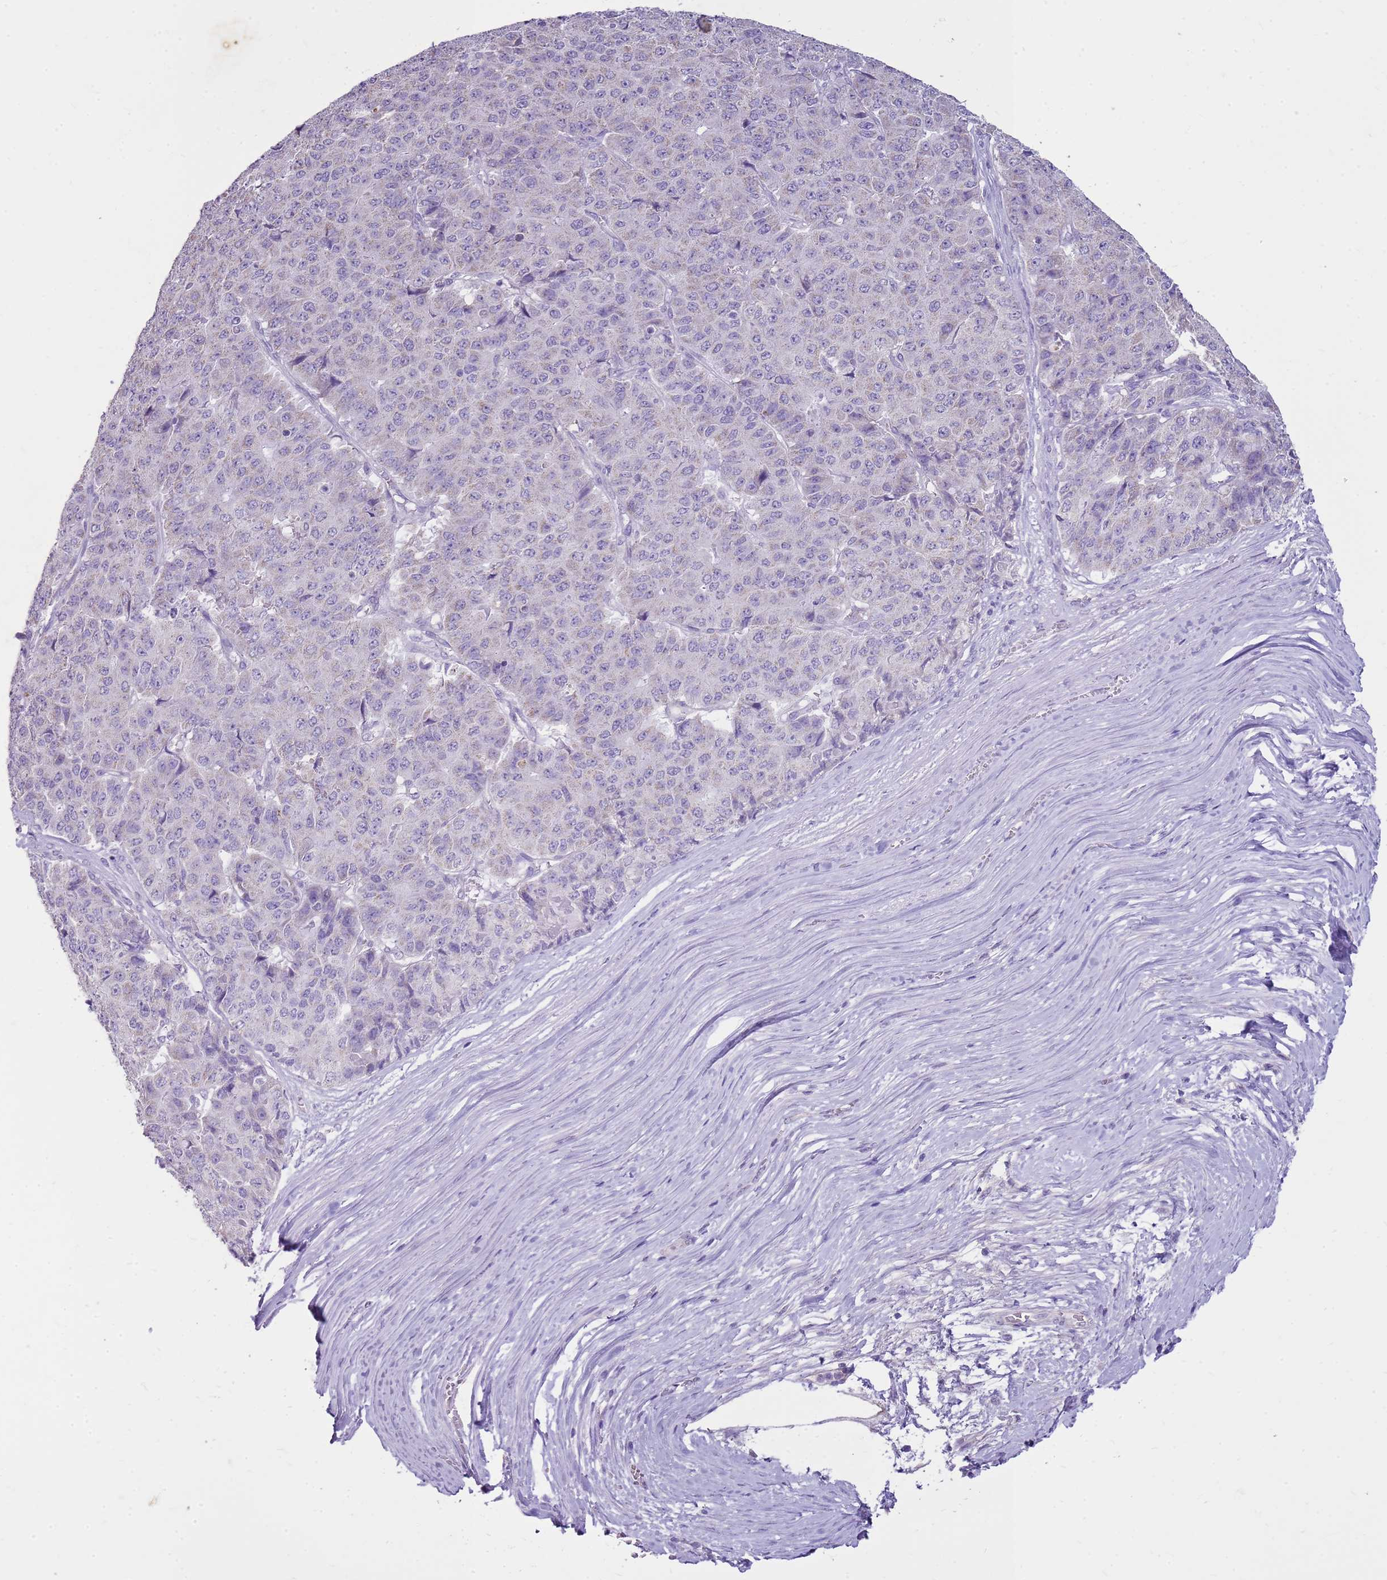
{"staining": {"intensity": "negative", "quantity": "none", "location": "none"}, "tissue": "pancreatic cancer", "cell_type": "Tumor cells", "image_type": "cancer", "snomed": [{"axis": "morphology", "description": "Adenocarcinoma, NOS"}, {"axis": "topography", "description": "Pancreas"}], "caption": "Immunohistochemistry (IHC) of adenocarcinoma (pancreatic) exhibits no expression in tumor cells.", "gene": "FABP2", "patient": {"sex": "male", "age": 50}}